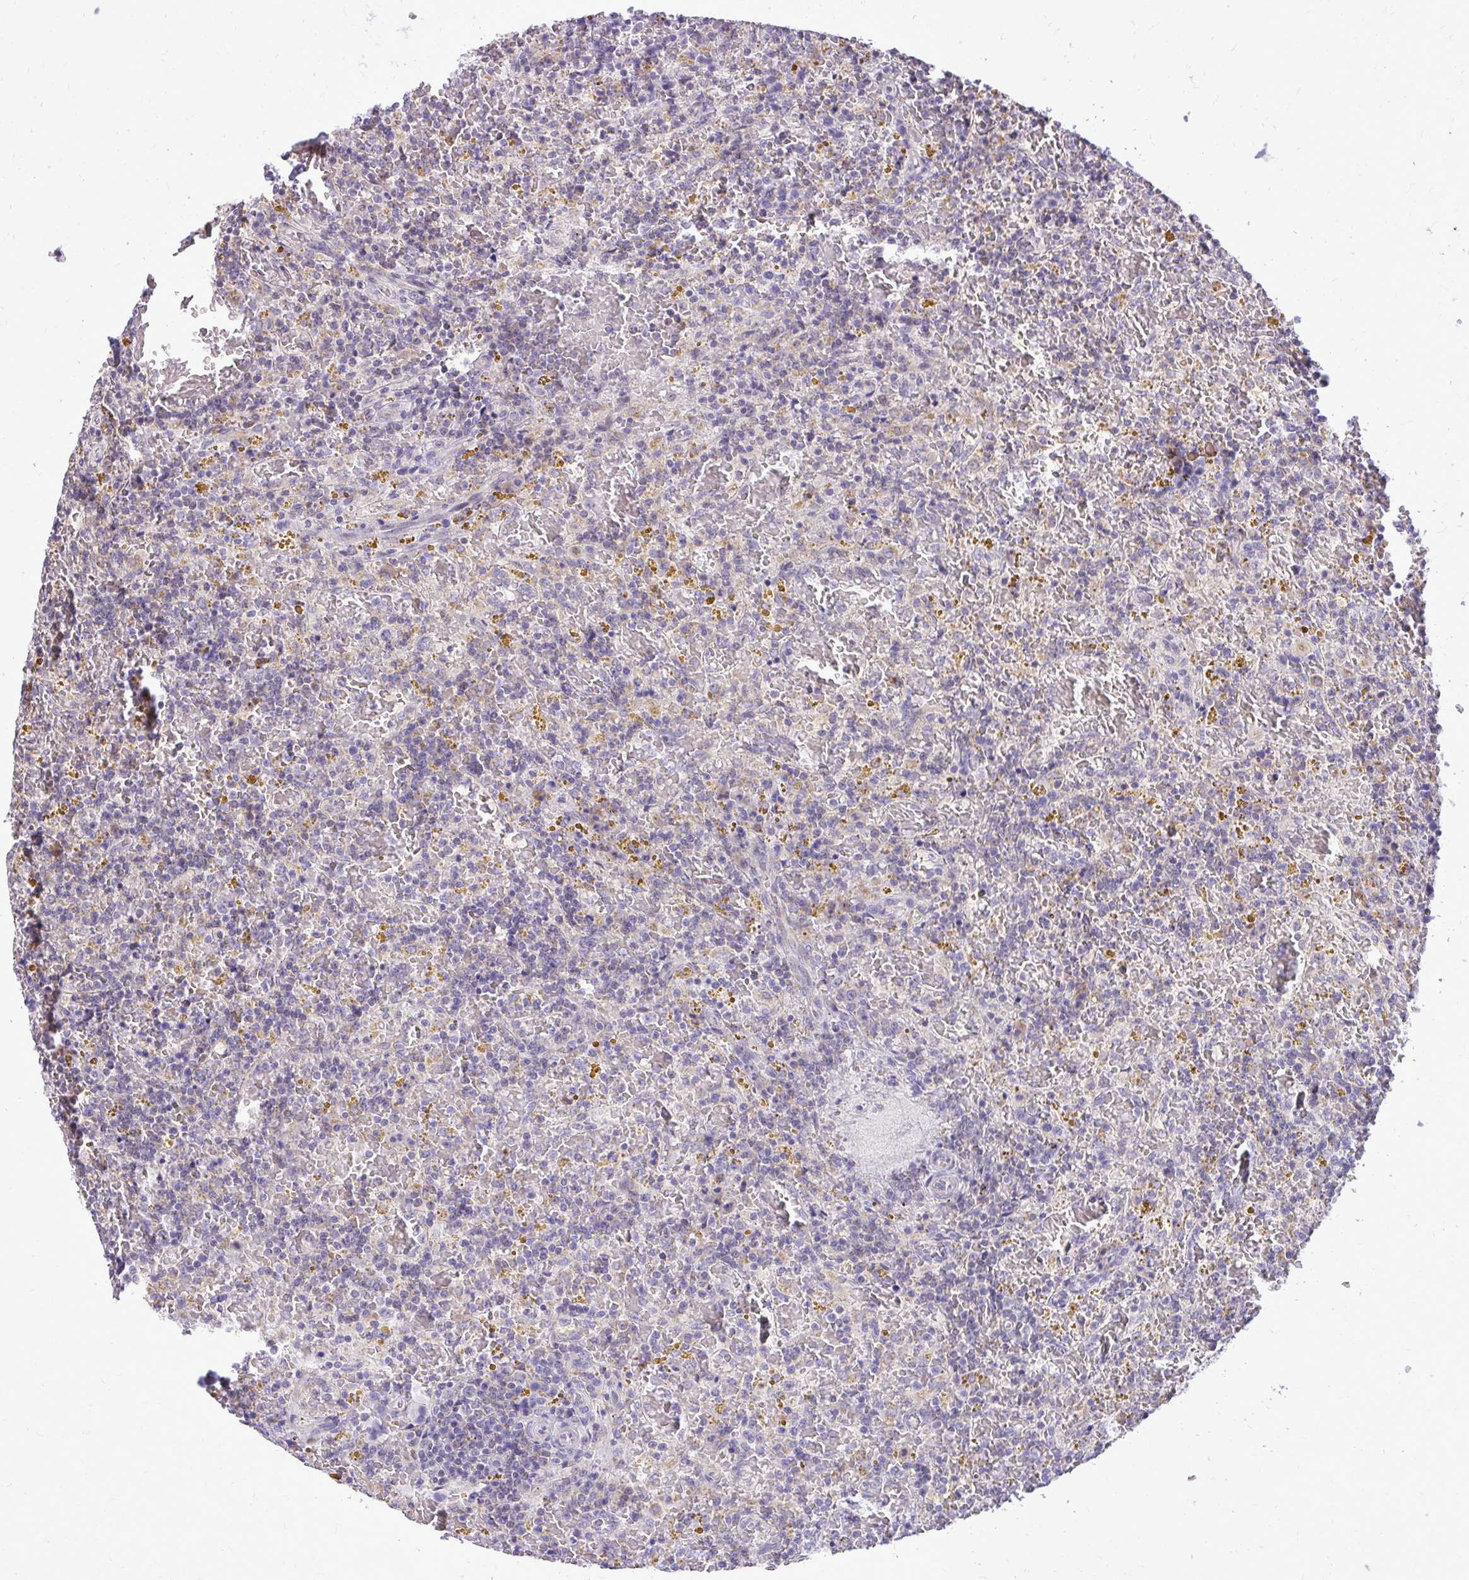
{"staining": {"intensity": "negative", "quantity": "none", "location": "none"}, "tissue": "lymphoma", "cell_type": "Tumor cells", "image_type": "cancer", "snomed": [{"axis": "morphology", "description": "Malignant lymphoma, non-Hodgkin's type, Low grade"}, {"axis": "topography", "description": "Spleen"}], "caption": "Histopathology image shows no protein expression in tumor cells of lymphoma tissue.", "gene": "SPTBN2", "patient": {"sex": "female", "age": 65}}